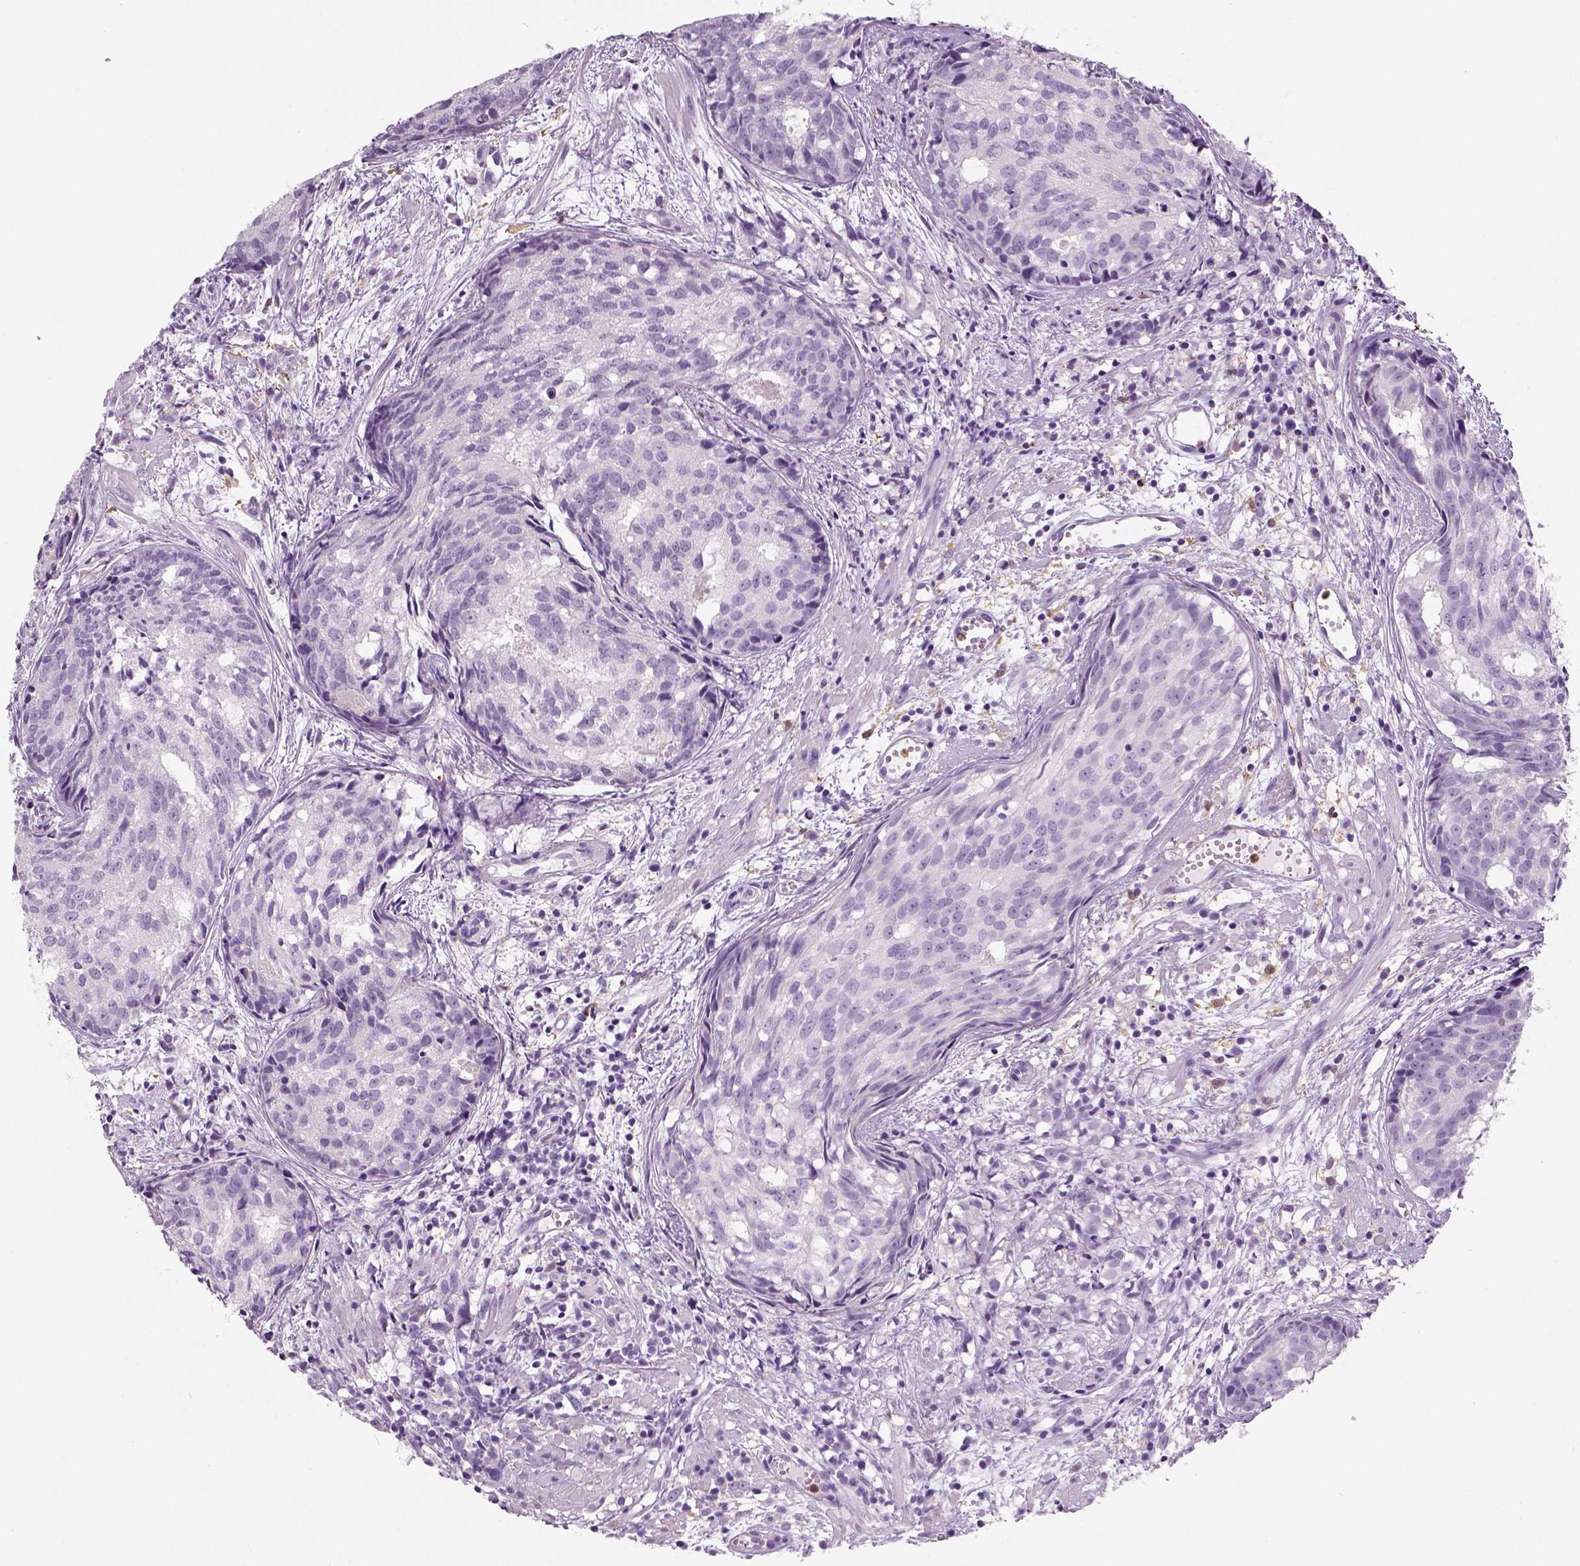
{"staining": {"intensity": "negative", "quantity": "none", "location": "none"}, "tissue": "prostate cancer", "cell_type": "Tumor cells", "image_type": "cancer", "snomed": [{"axis": "morphology", "description": "Adenocarcinoma, High grade"}, {"axis": "topography", "description": "Prostate"}], "caption": "Tumor cells show no significant staining in prostate cancer (adenocarcinoma (high-grade)).", "gene": "NECAB2", "patient": {"sex": "male", "age": 58}}